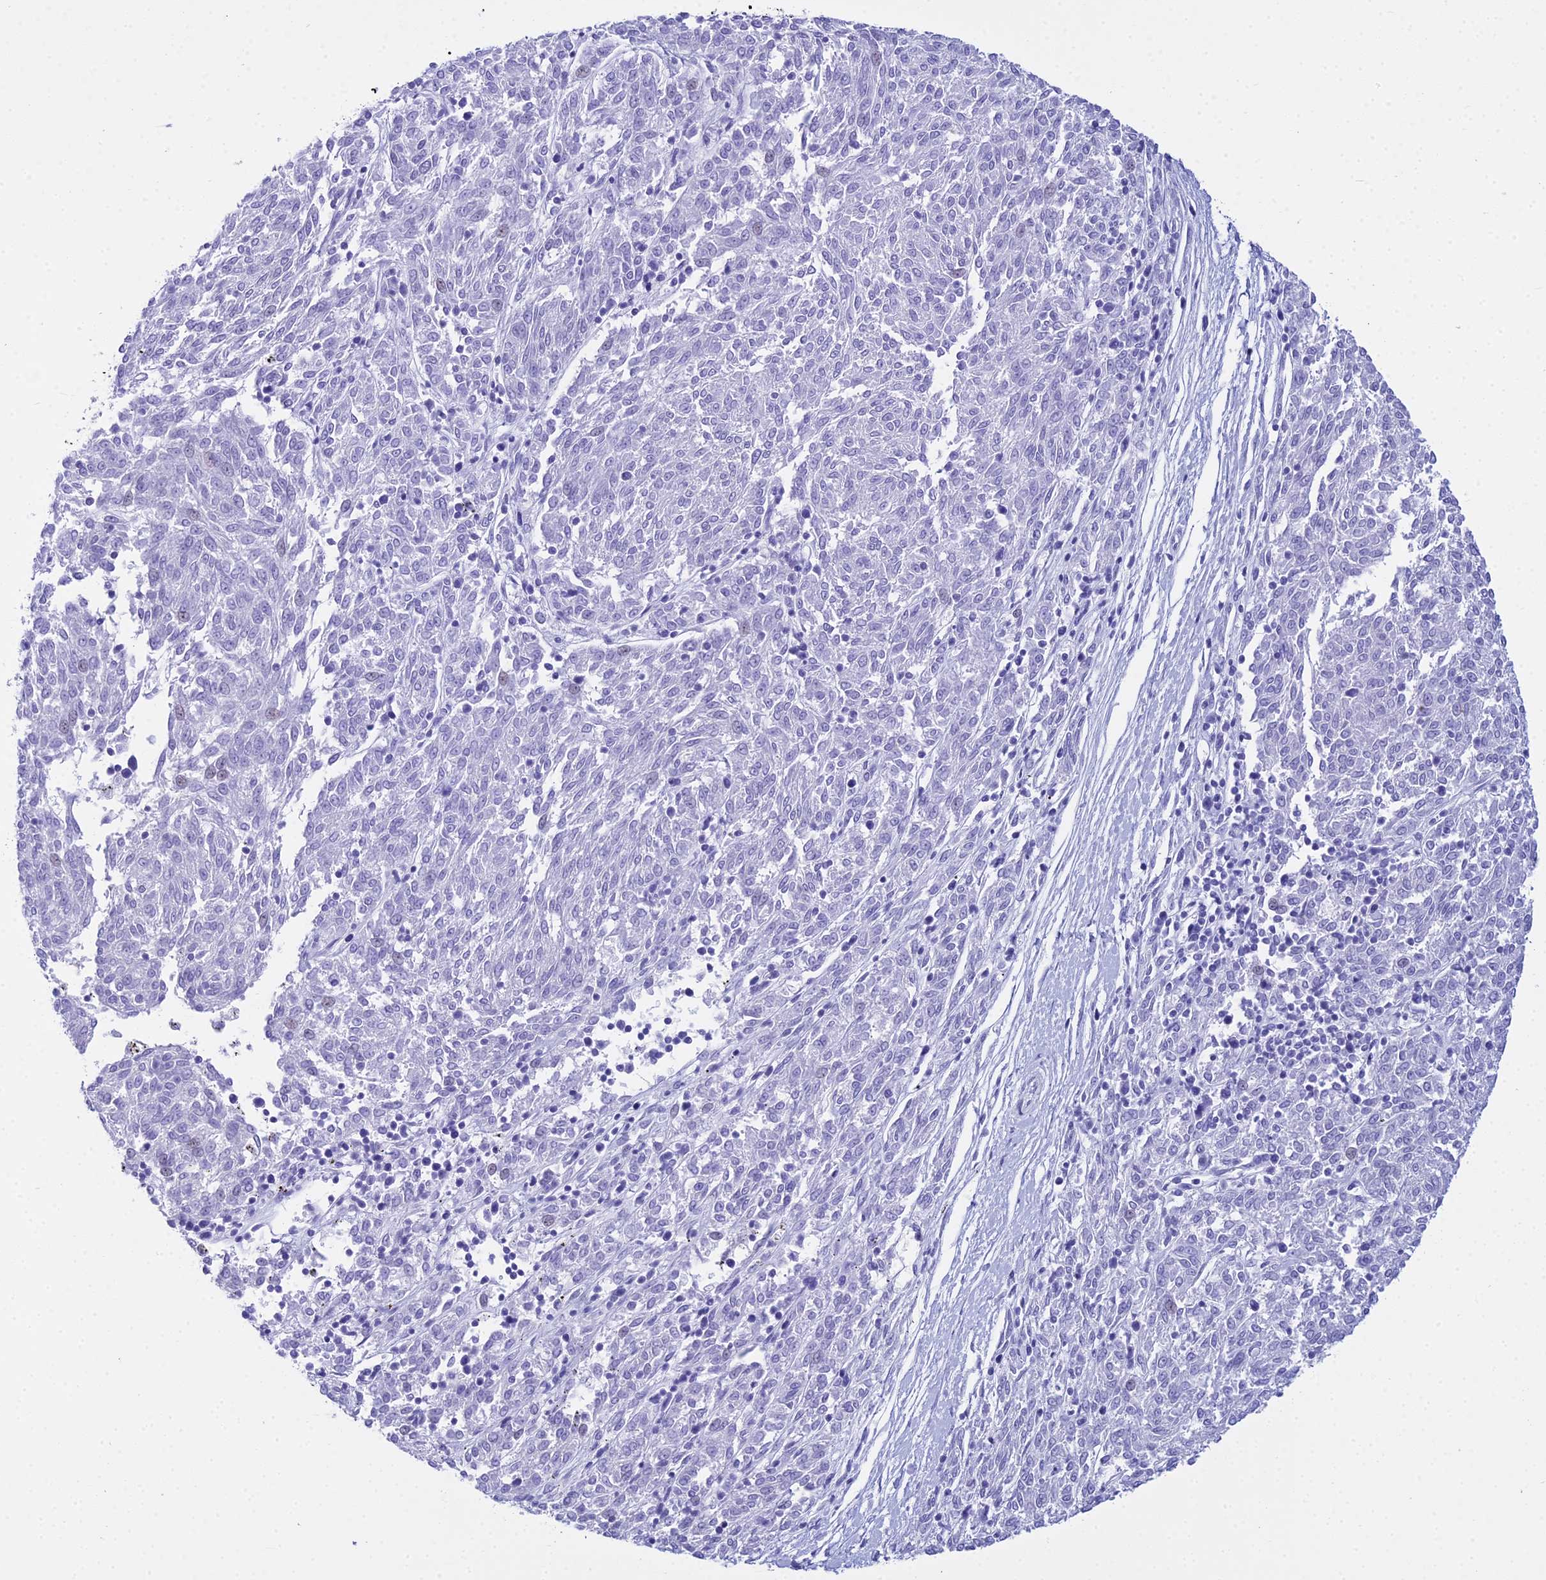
{"staining": {"intensity": "negative", "quantity": "none", "location": "none"}, "tissue": "melanoma", "cell_type": "Tumor cells", "image_type": "cancer", "snomed": [{"axis": "morphology", "description": "Malignant melanoma, NOS"}, {"axis": "topography", "description": "Skin"}], "caption": "IHC image of neoplastic tissue: human melanoma stained with DAB demonstrates no significant protein expression in tumor cells. (DAB (3,3'-diaminobenzidine) IHC with hematoxylin counter stain).", "gene": "ZNF442", "patient": {"sex": "female", "age": 72}}